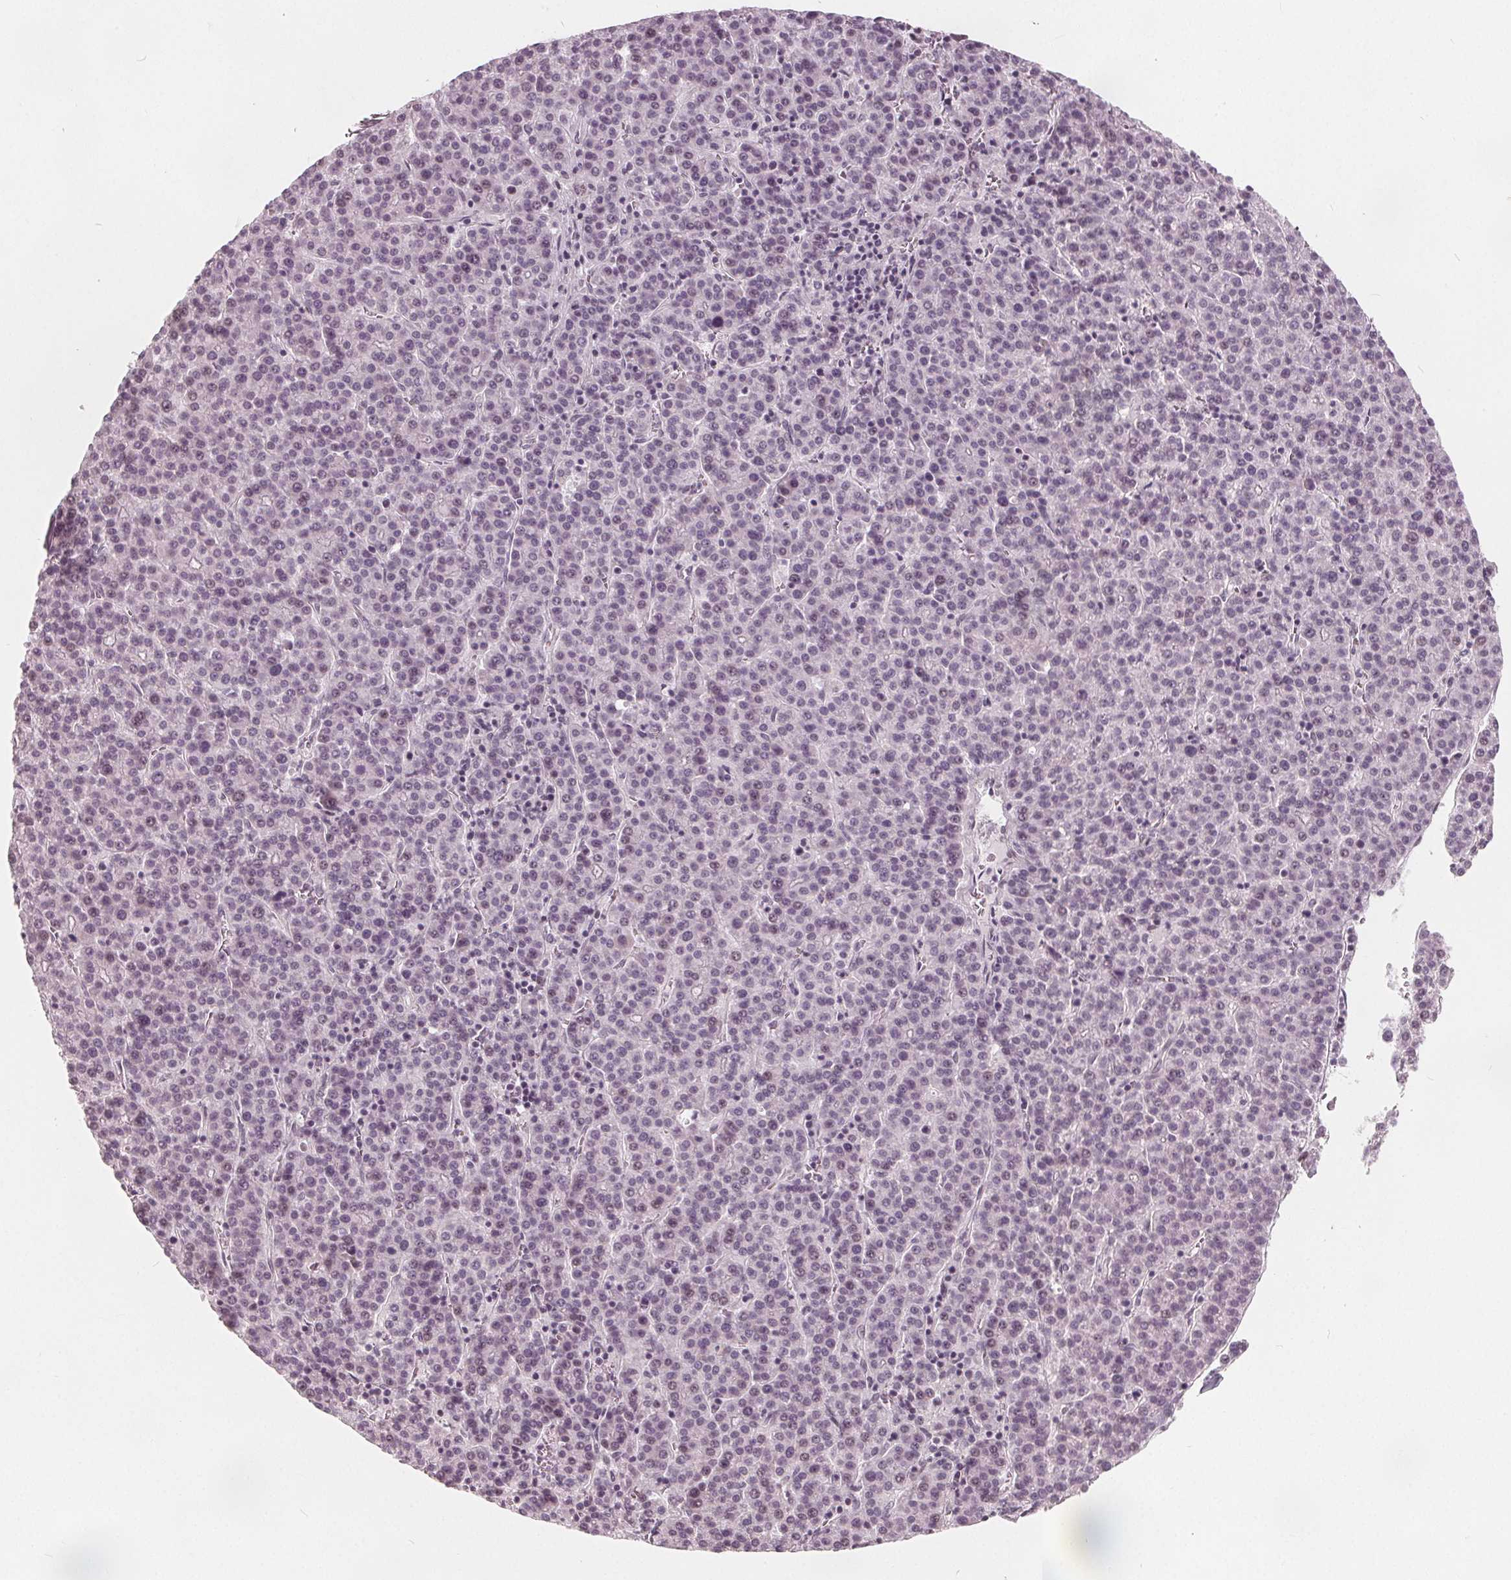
{"staining": {"intensity": "negative", "quantity": "none", "location": "none"}, "tissue": "liver cancer", "cell_type": "Tumor cells", "image_type": "cancer", "snomed": [{"axis": "morphology", "description": "Carcinoma, Hepatocellular, NOS"}, {"axis": "topography", "description": "Liver"}], "caption": "A photomicrograph of liver hepatocellular carcinoma stained for a protein reveals no brown staining in tumor cells.", "gene": "NUP210L", "patient": {"sex": "female", "age": 58}}